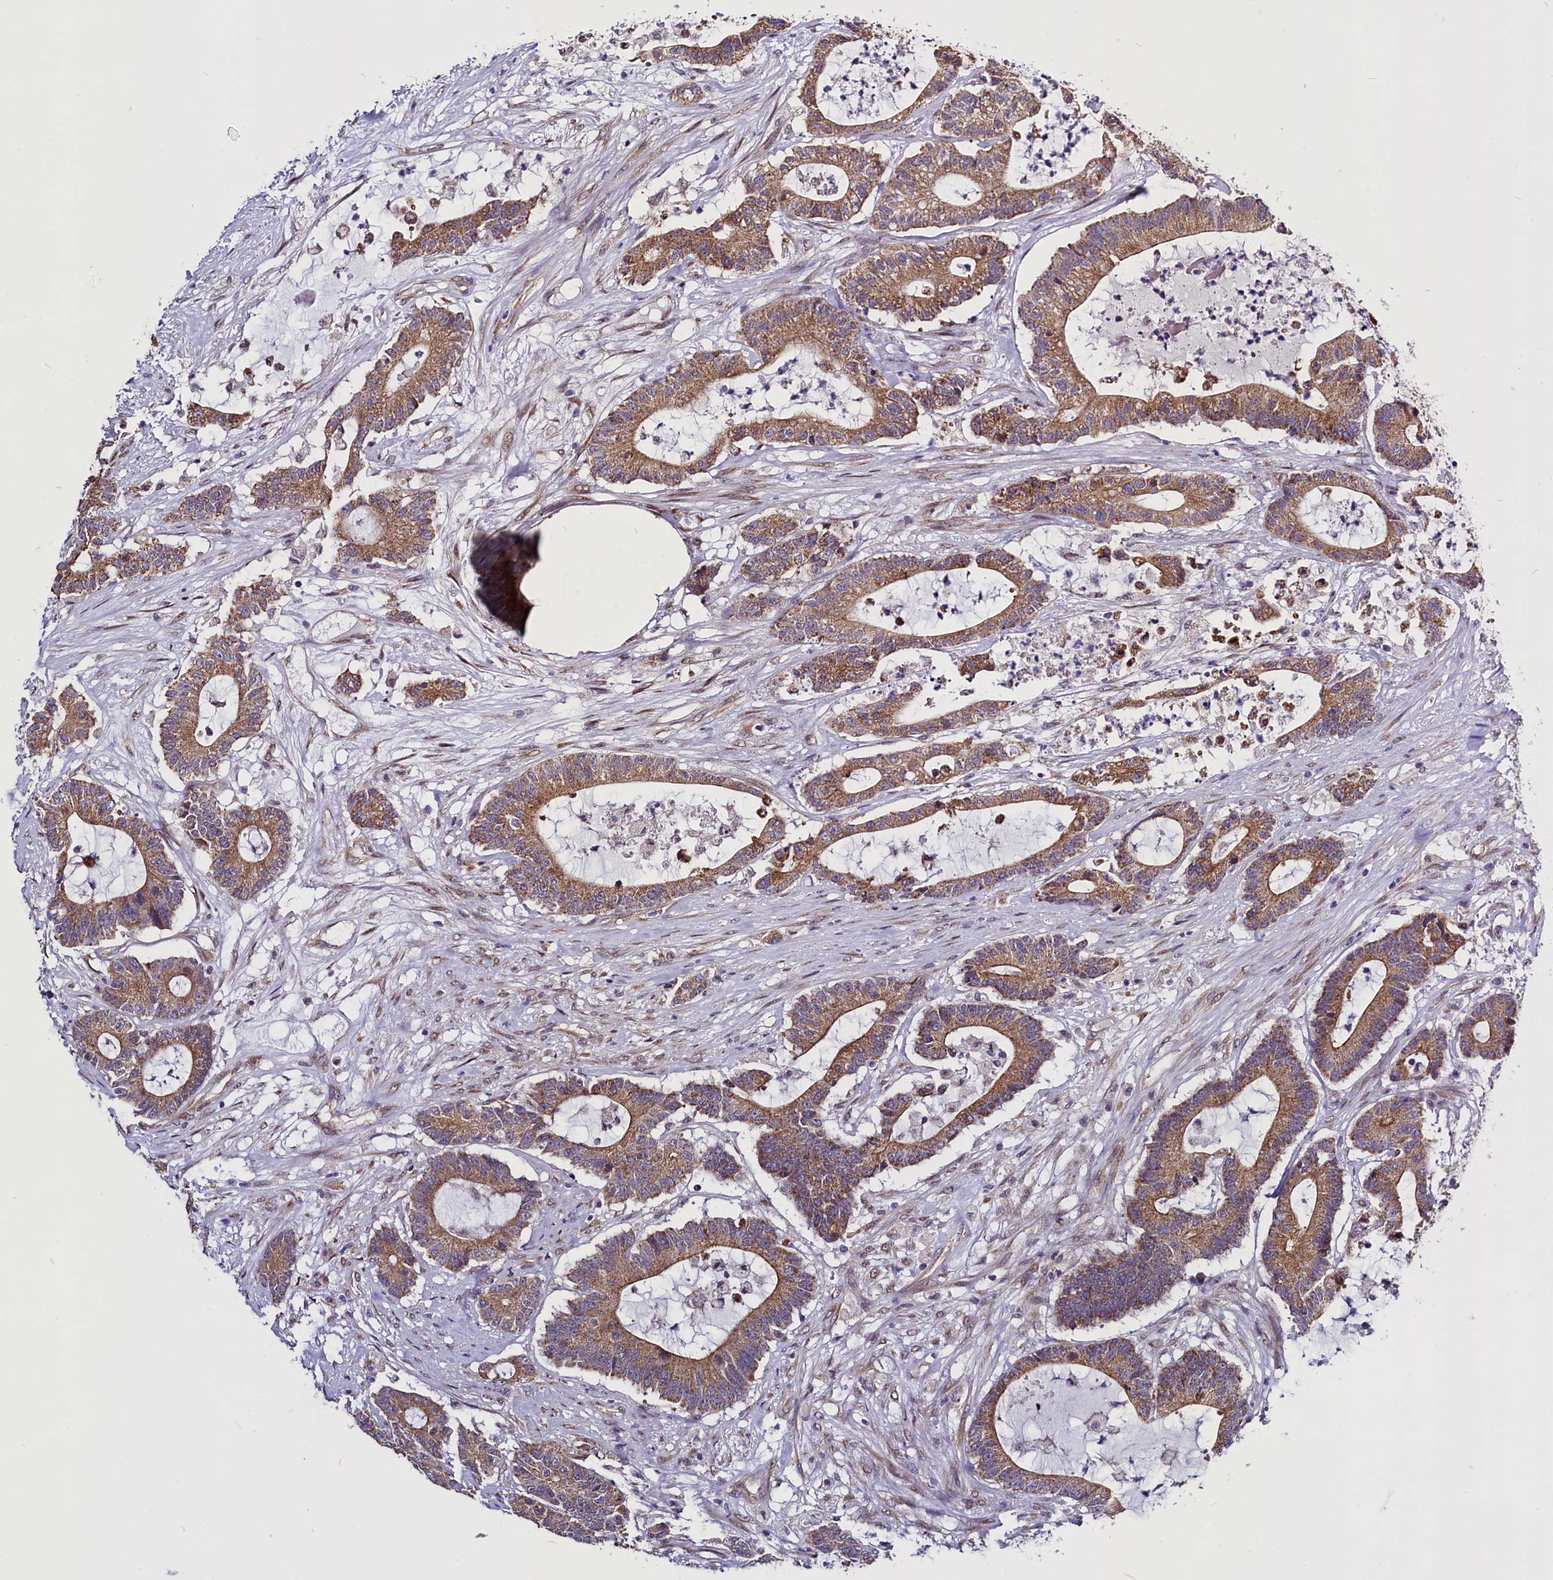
{"staining": {"intensity": "moderate", "quantity": ">75%", "location": "cytoplasmic/membranous"}, "tissue": "colorectal cancer", "cell_type": "Tumor cells", "image_type": "cancer", "snomed": [{"axis": "morphology", "description": "Adenocarcinoma, NOS"}, {"axis": "topography", "description": "Colon"}], "caption": "This is an image of immunohistochemistry staining of colorectal cancer, which shows moderate staining in the cytoplasmic/membranous of tumor cells.", "gene": "UACA", "patient": {"sex": "female", "age": 84}}